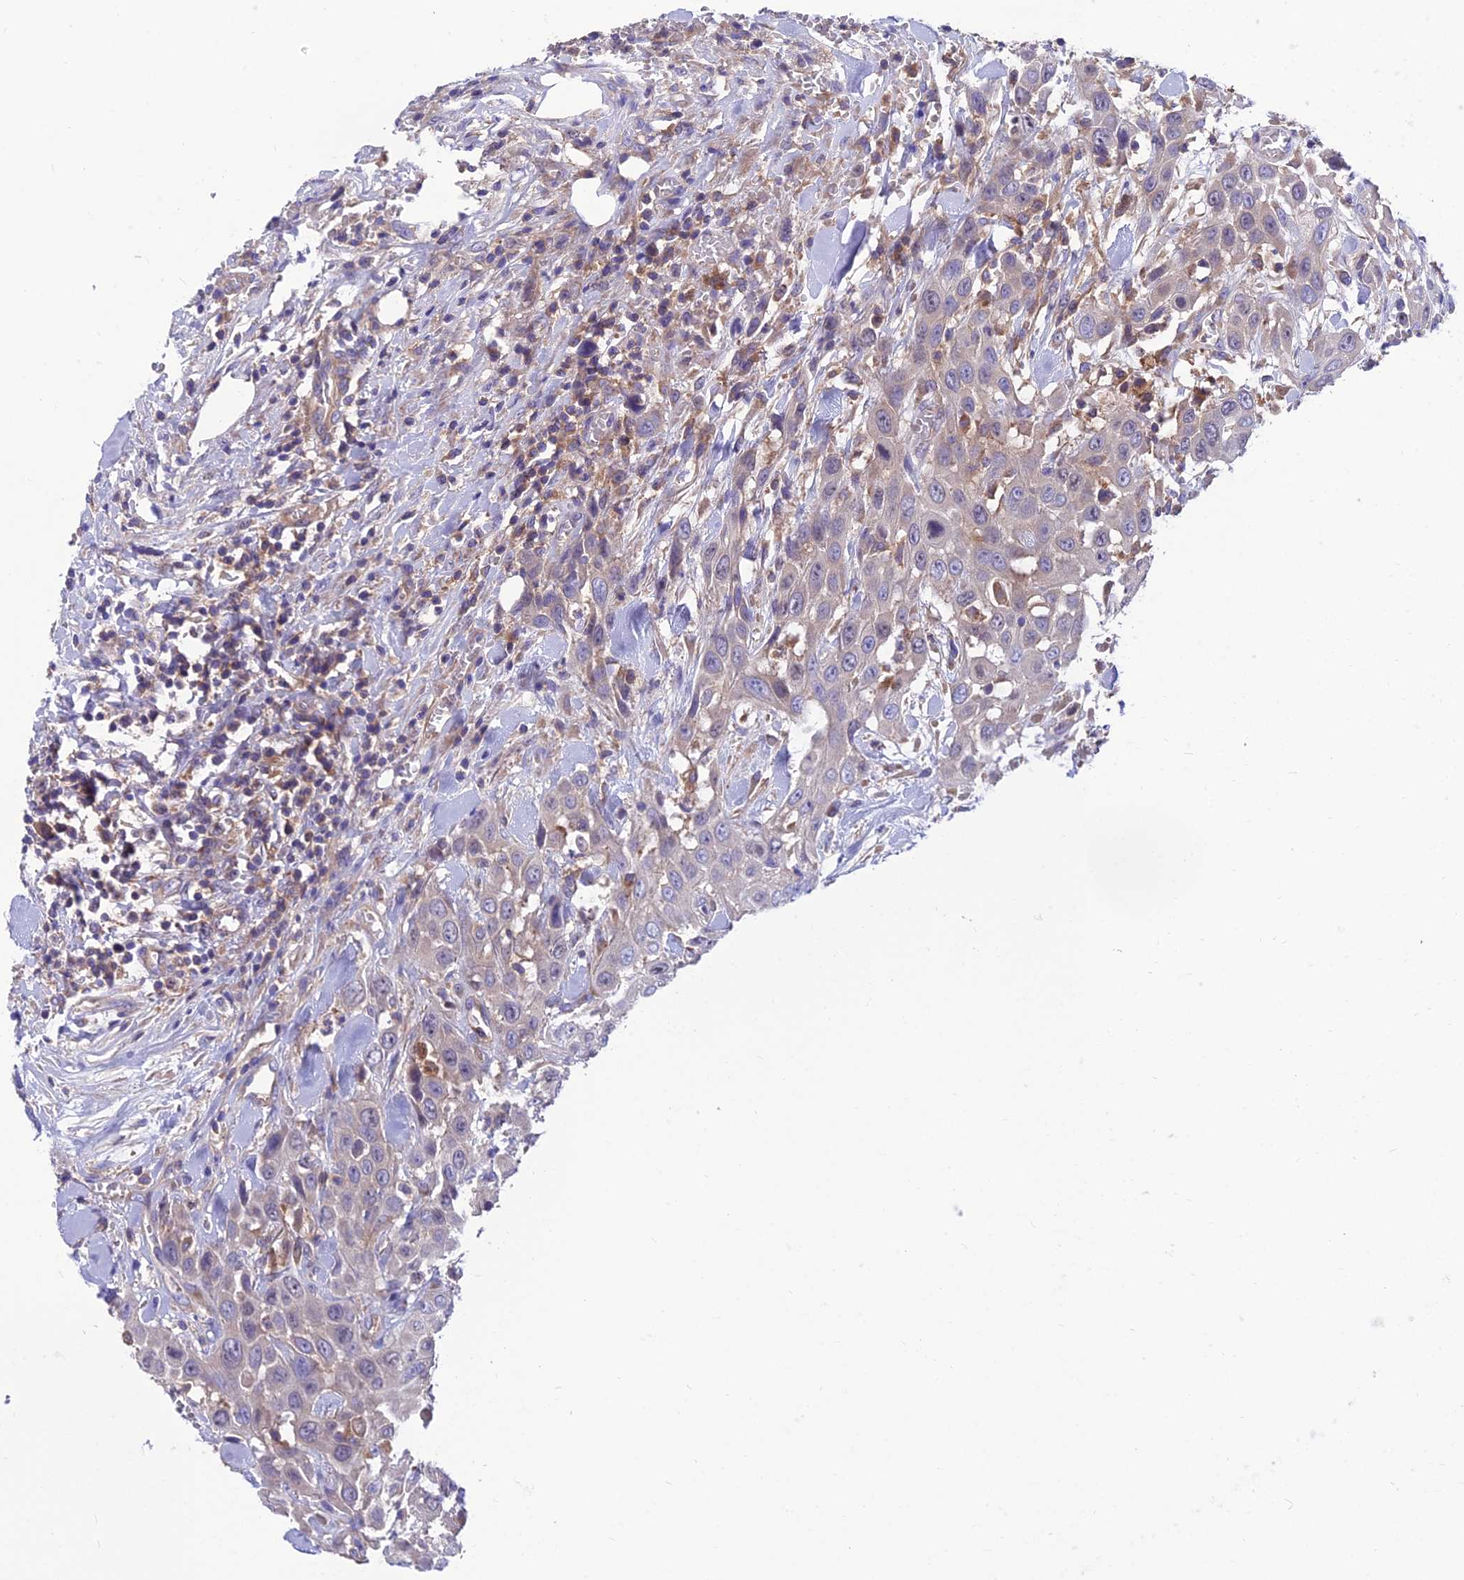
{"staining": {"intensity": "weak", "quantity": "25%-75%", "location": "cytoplasmic/membranous"}, "tissue": "head and neck cancer", "cell_type": "Tumor cells", "image_type": "cancer", "snomed": [{"axis": "morphology", "description": "Squamous cell carcinoma, NOS"}, {"axis": "topography", "description": "Head-Neck"}], "caption": "Weak cytoplasmic/membranous protein expression is identified in about 25%-75% of tumor cells in head and neck cancer (squamous cell carcinoma).", "gene": "VPS16", "patient": {"sex": "male", "age": 81}}